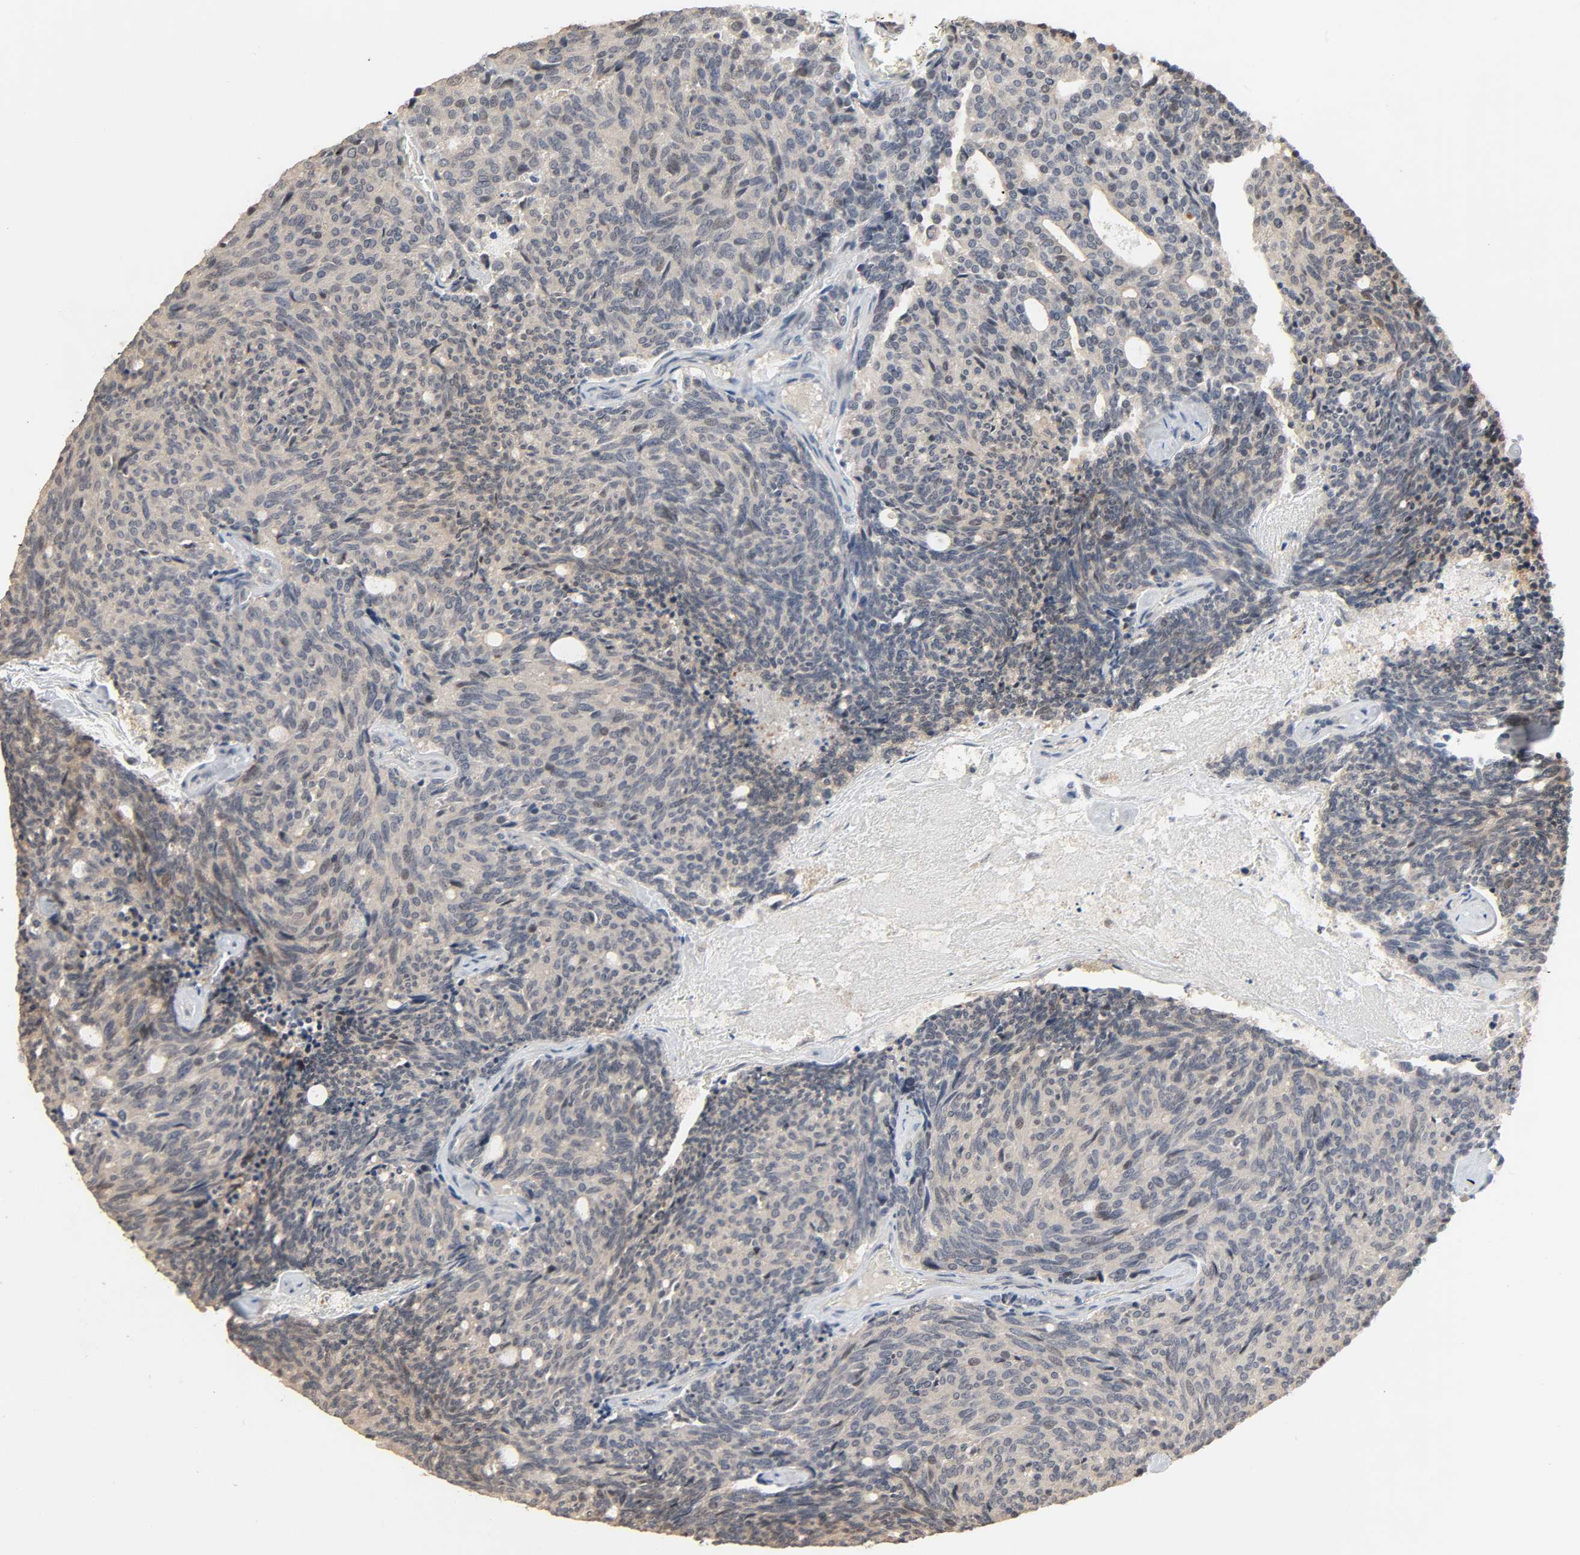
{"staining": {"intensity": "moderate", "quantity": "<25%", "location": "cytoplasmic/membranous,nuclear"}, "tissue": "carcinoid", "cell_type": "Tumor cells", "image_type": "cancer", "snomed": [{"axis": "morphology", "description": "Carcinoid, malignant, NOS"}, {"axis": "topography", "description": "Pancreas"}], "caption": "Protein positivity by immunohistochemistry (IHC) shows moderate cytoplasmic/membranous and nuclear positivity in approximately <25% of tumor cells in carcinoid (malignant).", "gene": "MAGEA8", "patient": {"sex": "female", "age": 54}}